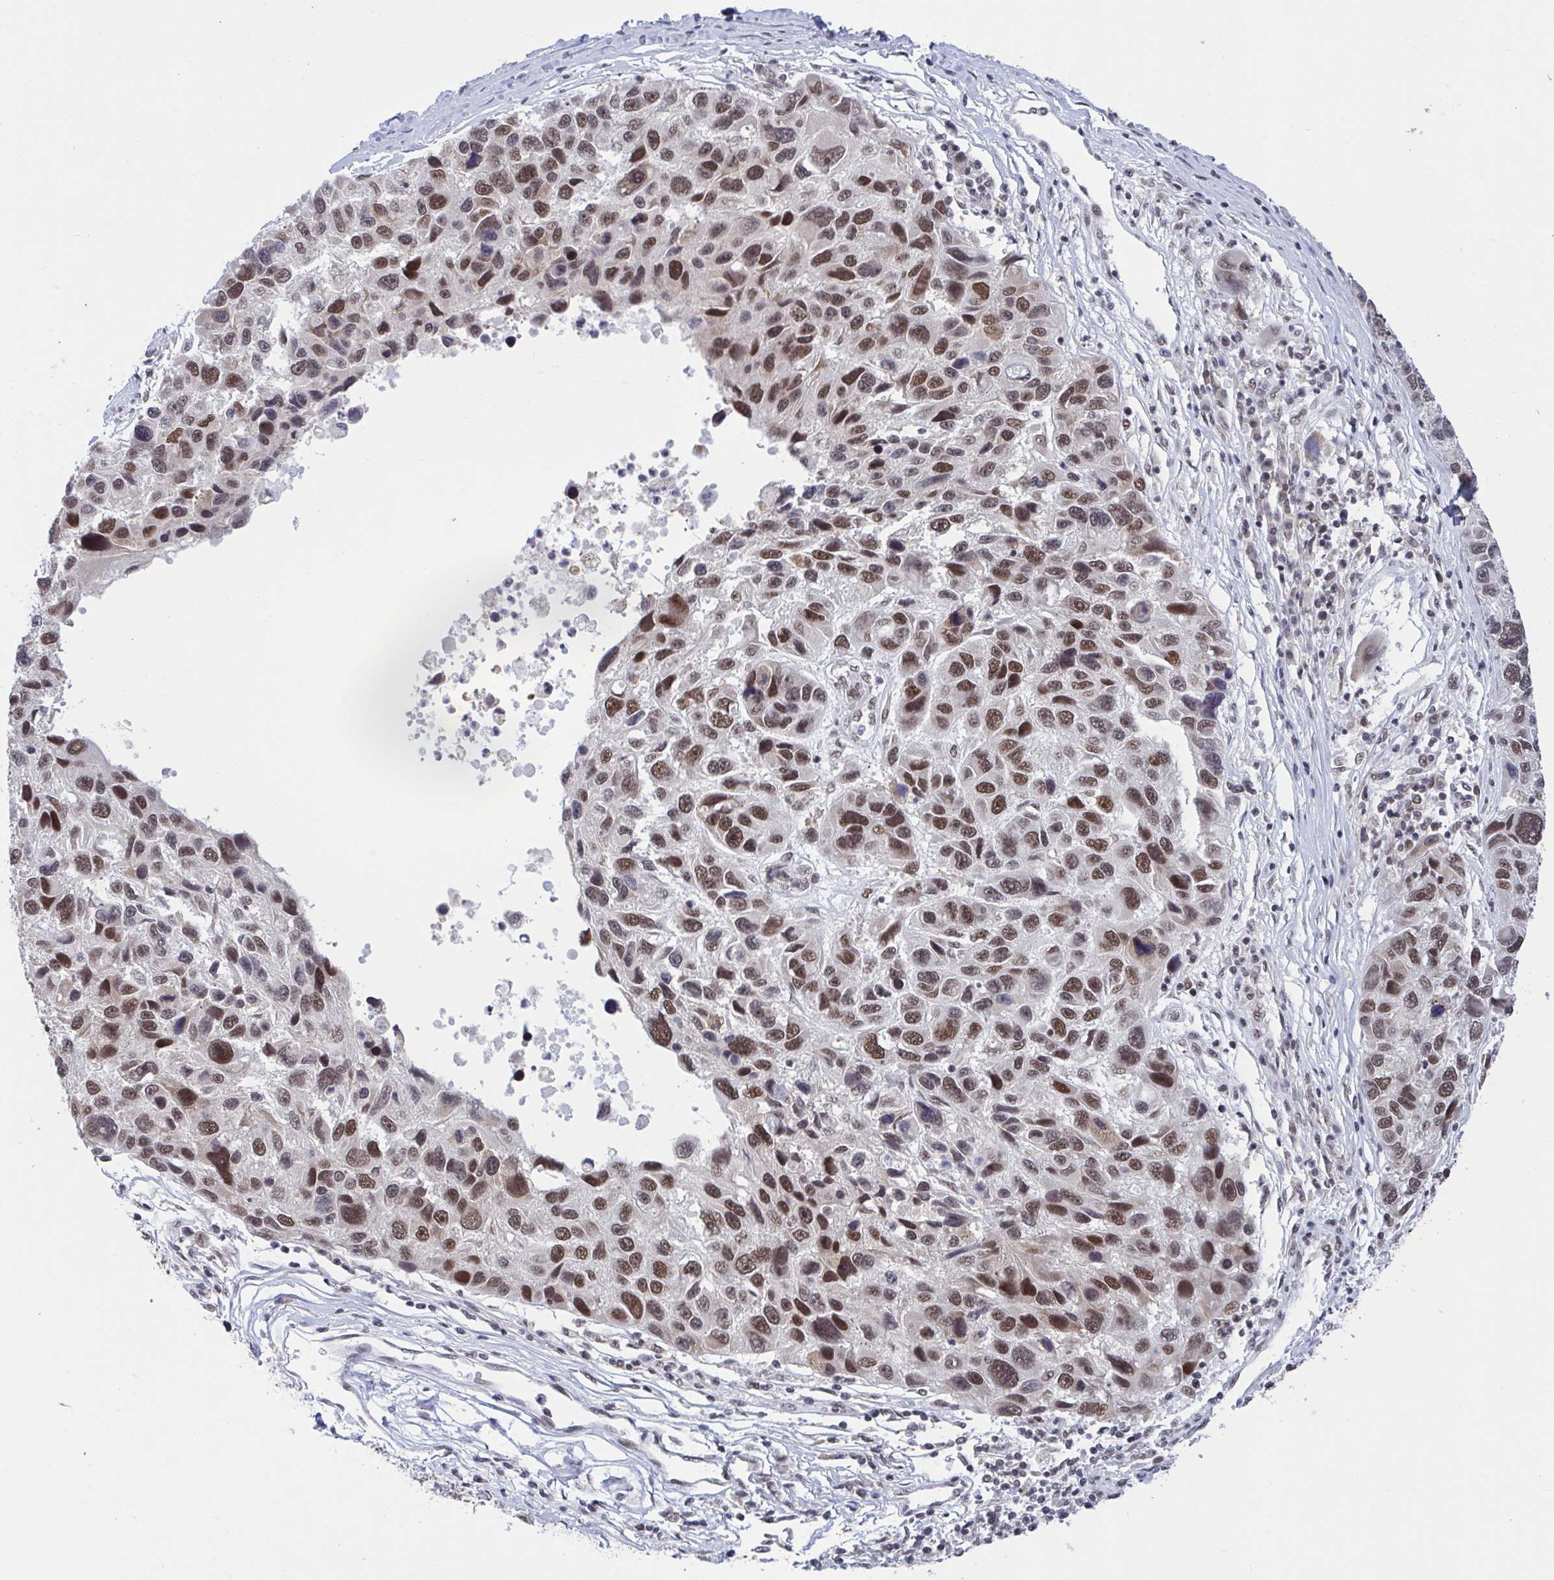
{"staining": {"intensity": "moderate", "quantity": ">75%", "location": "nuclear"}, "tissue": "melanoma", "cell_type": "Tumor cells", "image_type": "cancer", "snomed": [{"axis": "morphology", "description": "Malignant melanoma, NOS"}, {"axis": "topography", "description": "Skin"}], "caption": "IHC staining of malignant melanoma, which displays medium levels of moderate nuclear staining in approximately >75% of tumor cells indicating moderate nuclear protein expression. The staining was performed using DAB (brown) for protein detection and nuclei were counterstained in hematoxylin (blue).", "gene": "PHF10", "patient": {"sex": "male", "age": 53}}